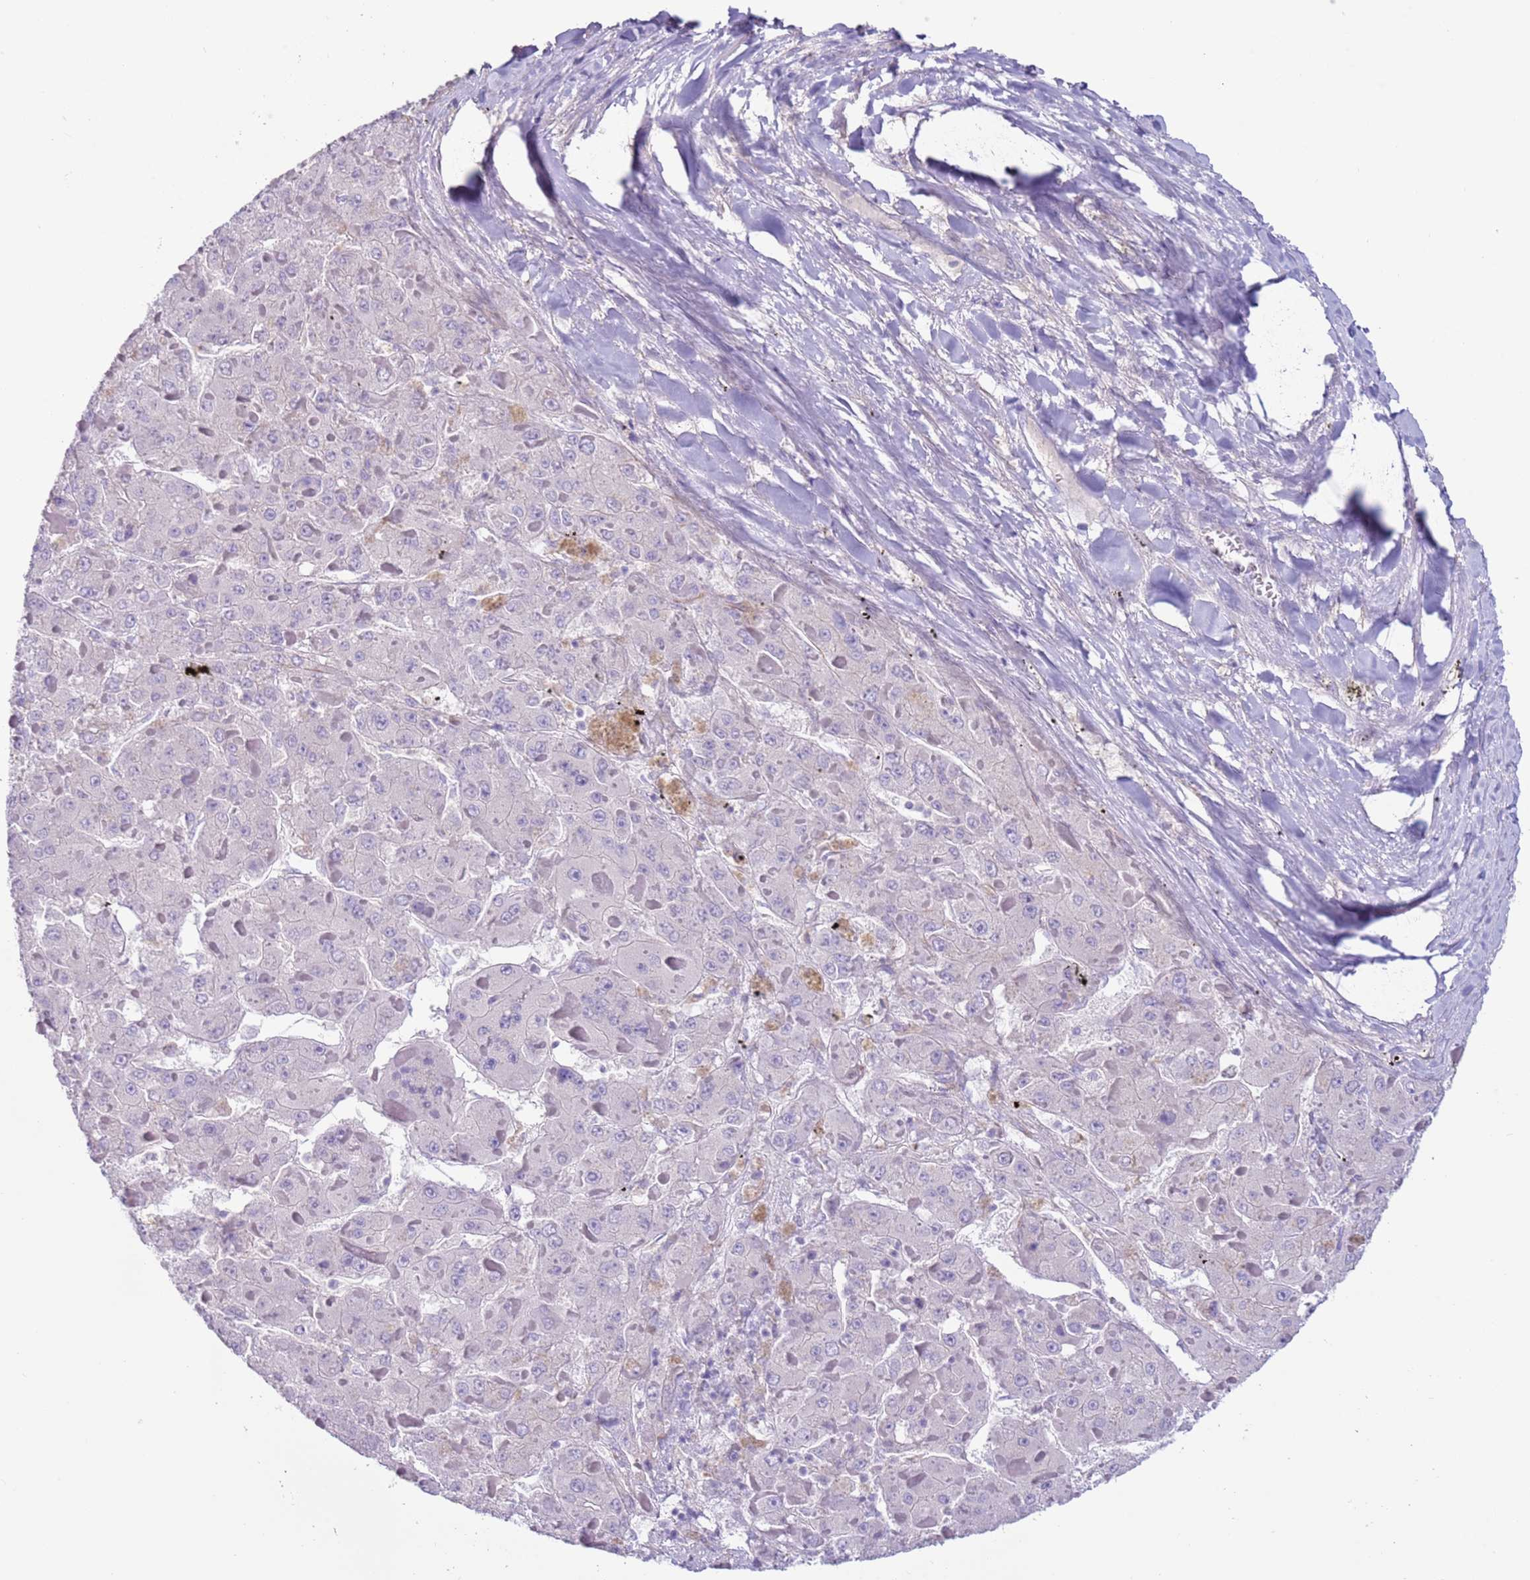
{"staining": {"intensity": "negative", "quantity": "none", "location": "none"}, "tissue": "liver cancer", "cell_type": "Tumor cells", "image_type": "cancer", "snomed": [{"axis": "morphology", "description": "Carcinoma, Hepatocellular, NOS"}, {"axis": "topography", "description": "Liver"}], "caption": "IHC photomicrograph of liver hepatocellular carcinoma stained for a protein (brown), which reveals no staining in tumor cells.", "gene": "NPAP1", "patient": {"sex": "female", "age": 73}}